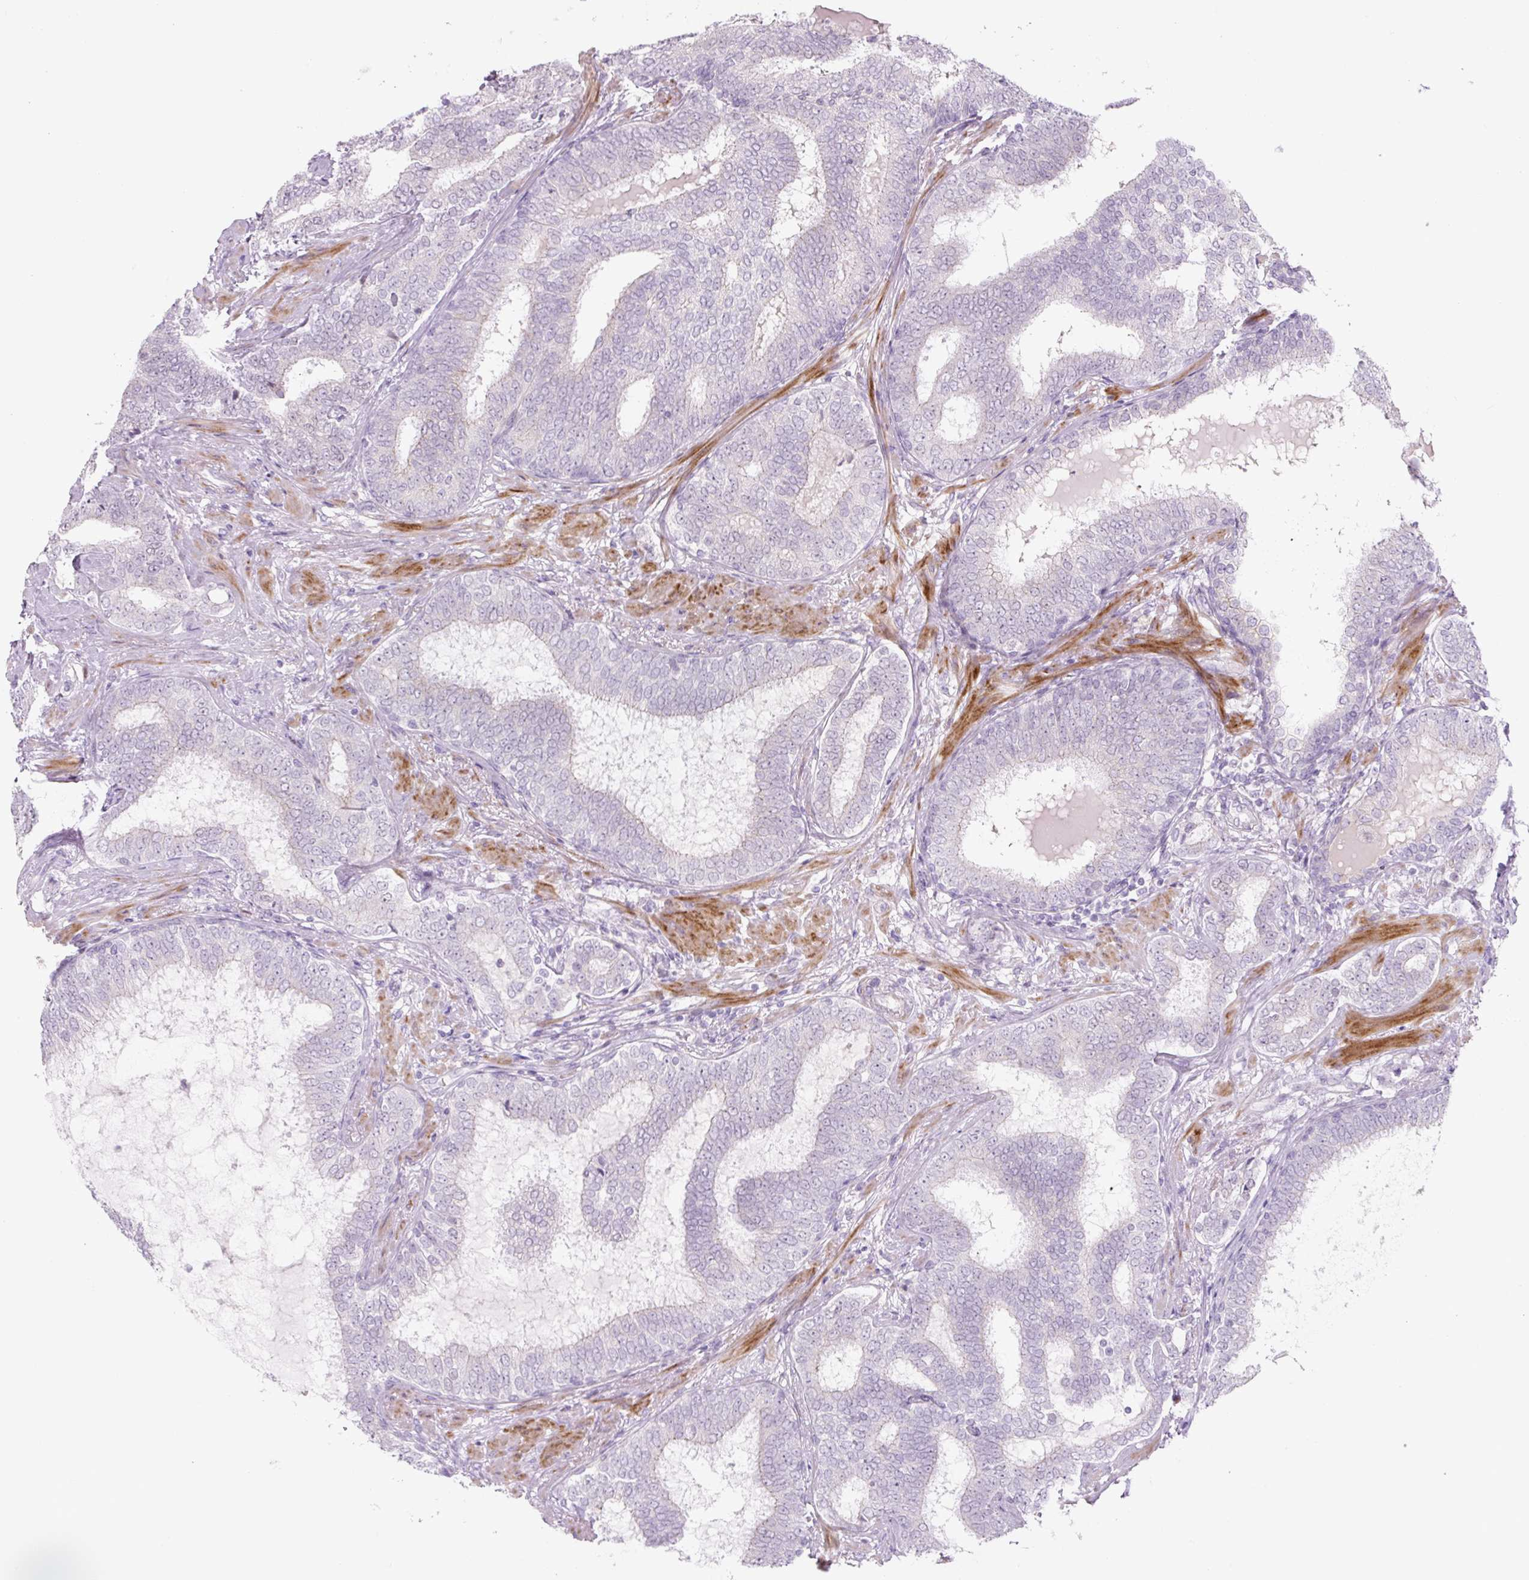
{"staining": {"intensity": "negative", "quantity": "none", "location": "none"}, "tissue": "prostate cancer", "cell_type": "Tumor cells", "image_type": "cancer", "snomed": [{"axis": "morphology", "description": "Adenocarcinoma, High grade"}, {"axis": "topography", "description": "Prostate"}], "caption": "A photomicrograph of prostate cancer stained for a protein demonstrates no brown staining in tumor cells.", "gene": "PRM1", "patient": {"sex": "male", "age": 72}}